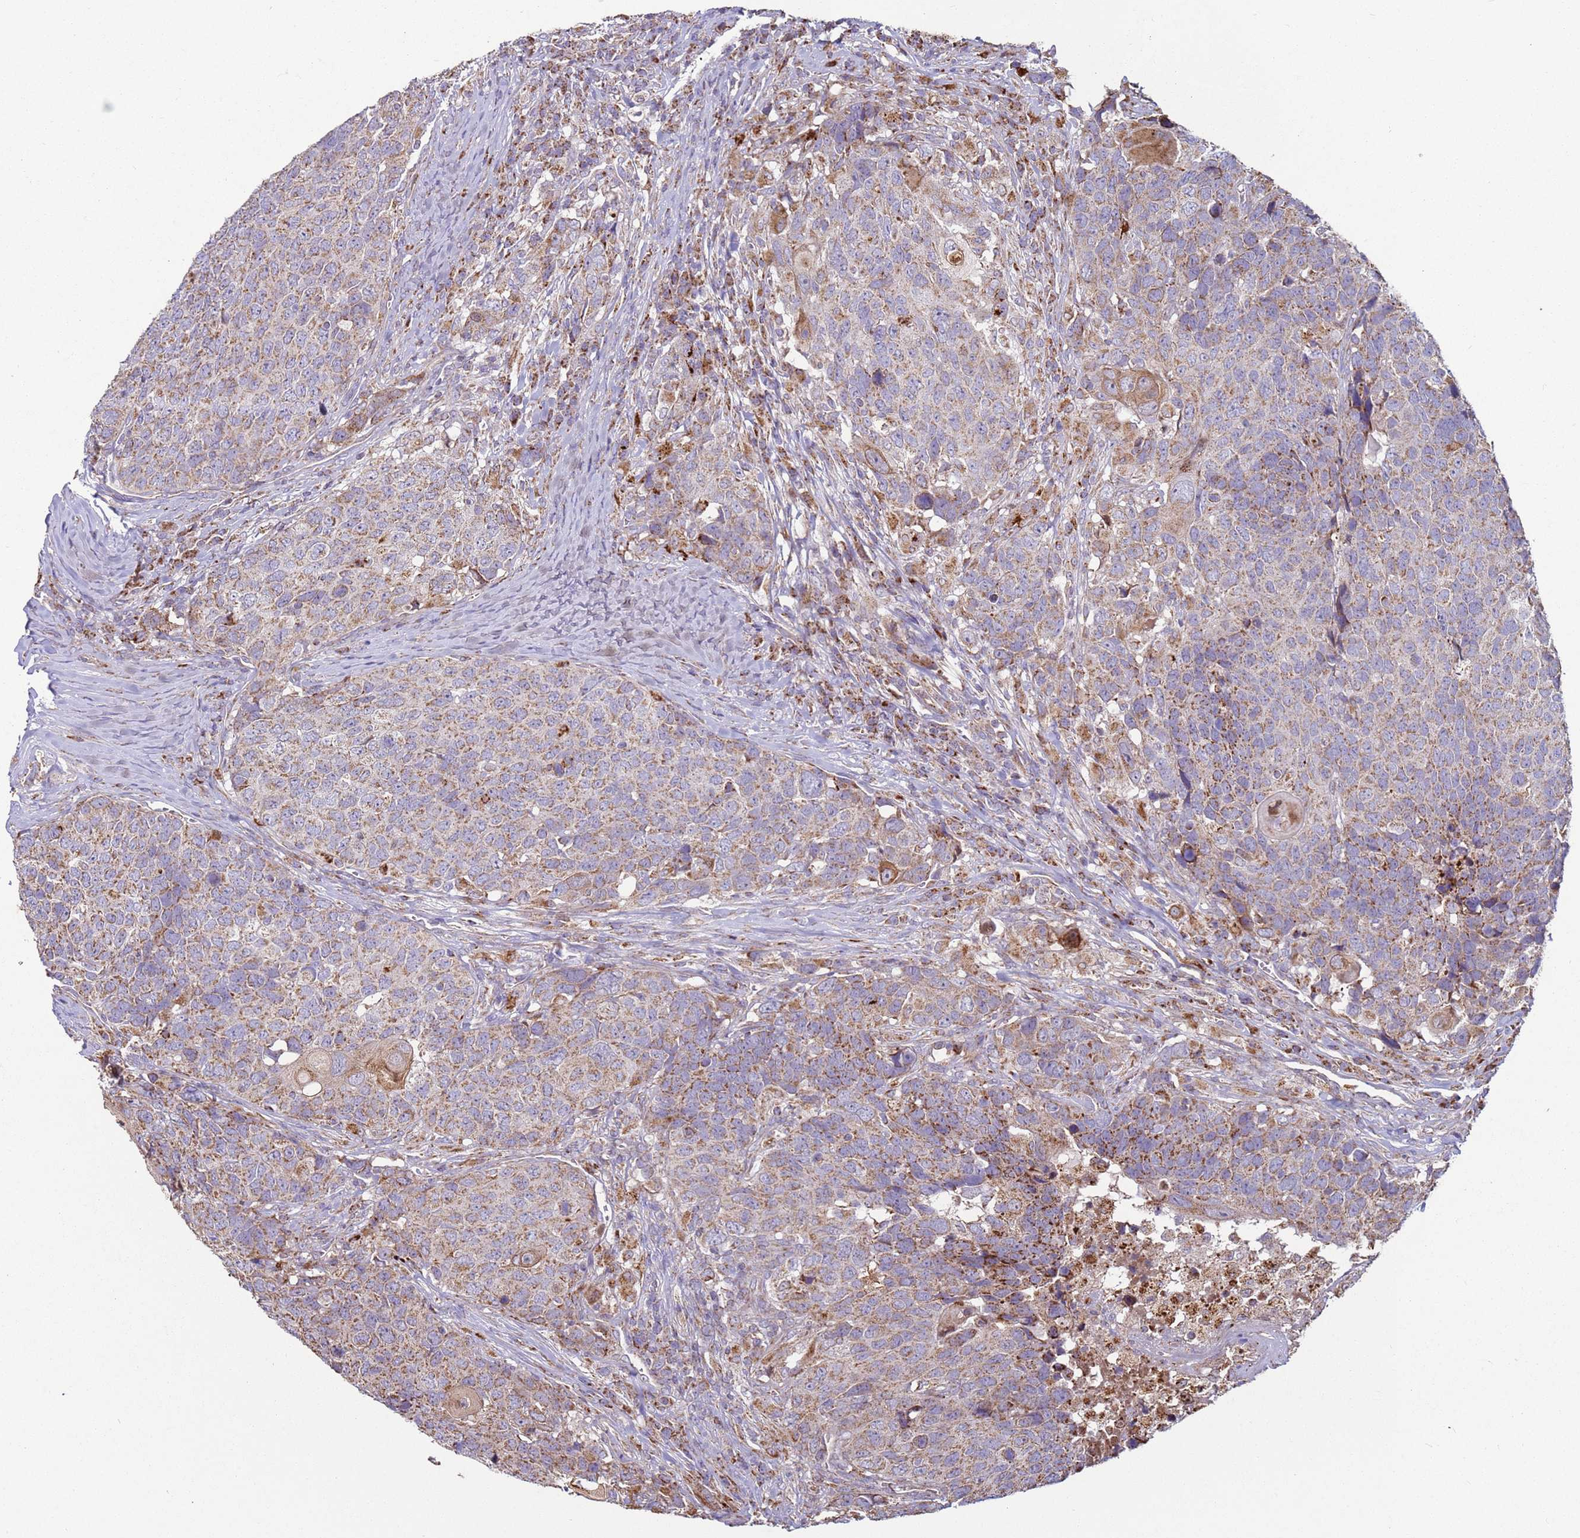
{"staining": {"intensity": "moderate", "quantity": "25%-75%", "location": "cytoplasmic/membranous"}, "tissue": "head and neck cancer", "cell_type": "Tumor cells", "image_type": "cancer", "snomed": [{"axis": "morphology", "description": "Squamous cell carcinoma, NOS"}, {"axis": "topography", "description": "Head-Neck"}], "caption": "Immunohistochemical staining of head and neck cancer (squamous cell carcinoma) shows medium levels of moderate cytoplasmic/membranous expression in about 25%-75% of tumor cells. (brown staining indicates protein expression, while blue staining denotes nuclei).", "gene": "FBXO33", "patient": {"sex": "male", "age": 66}}